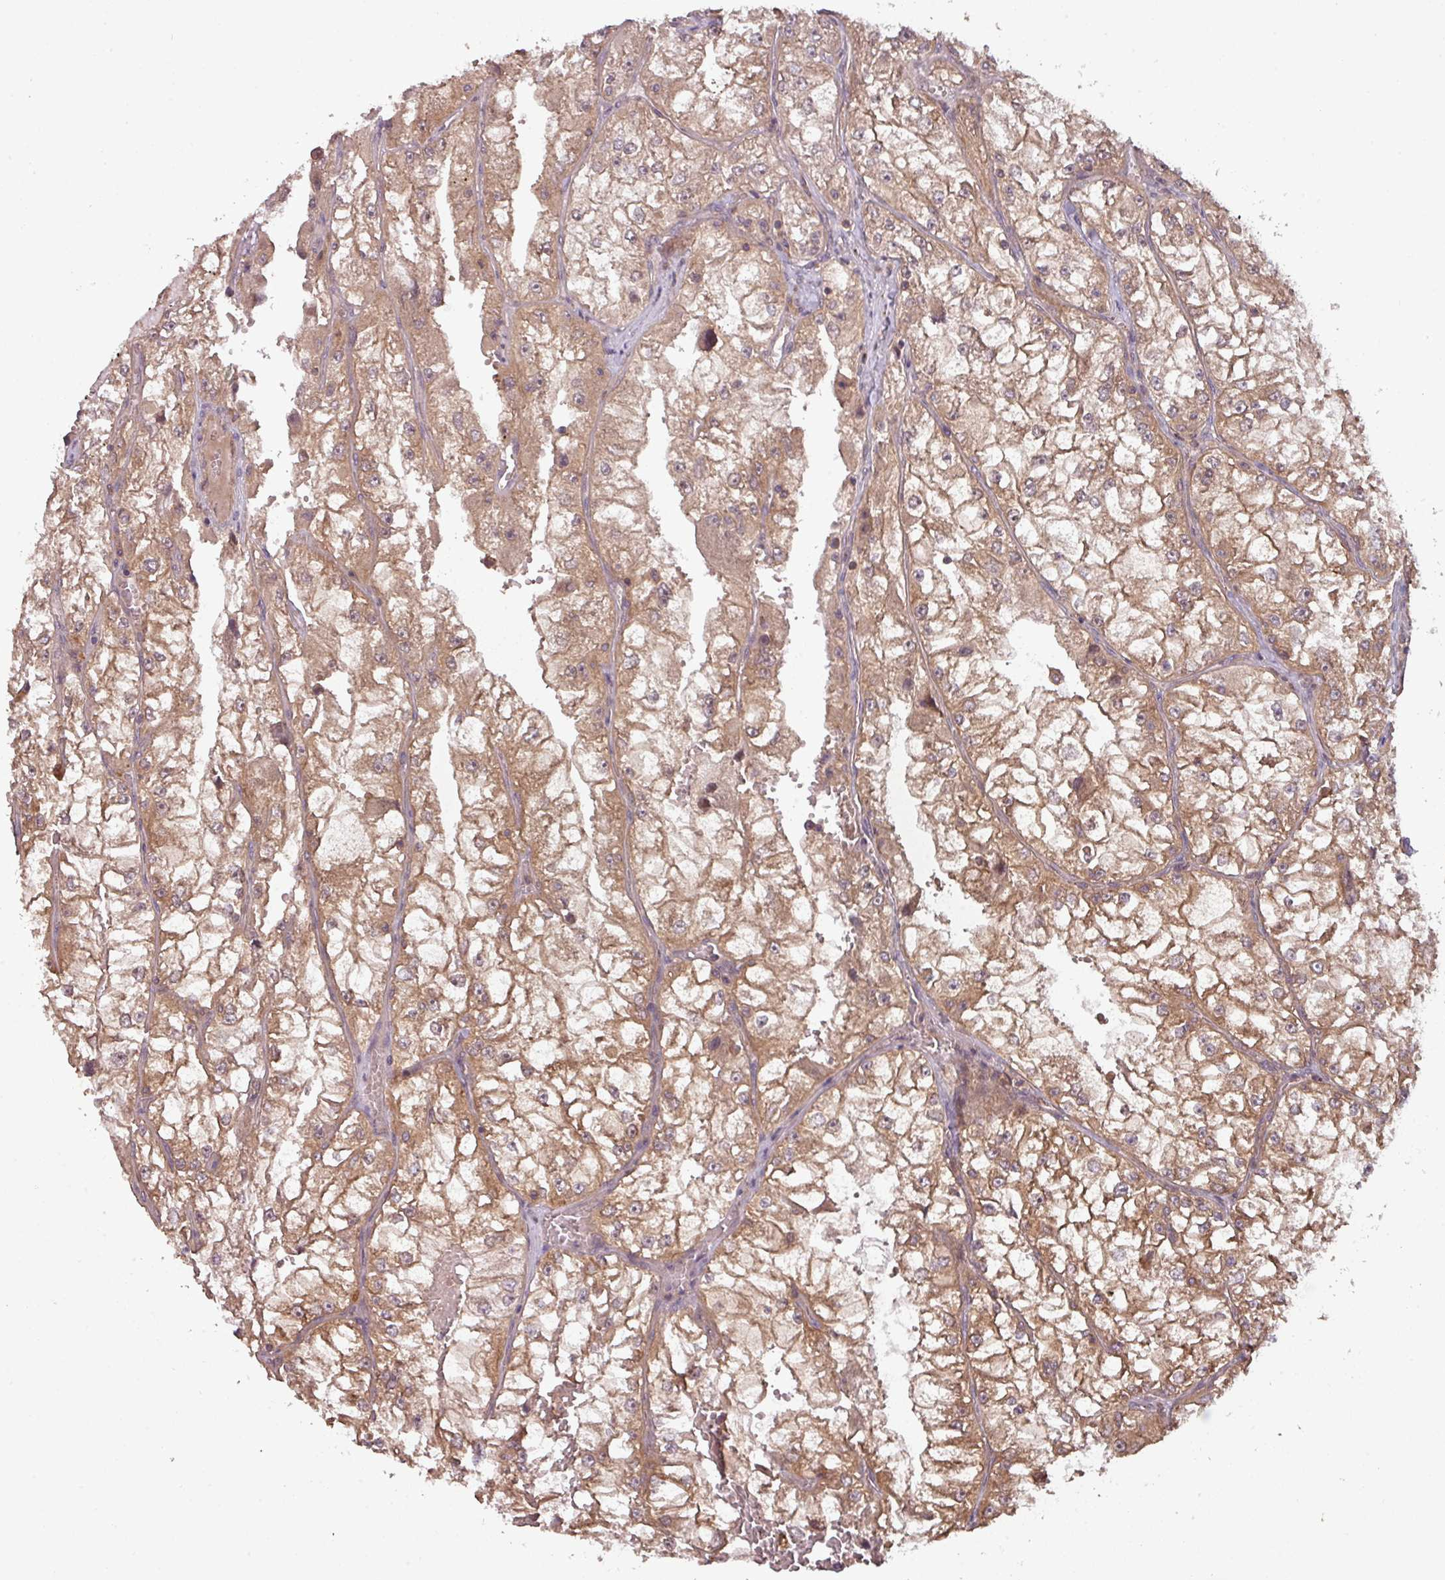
{"staining": {"intensity": "moderate", "quantity": ">75%", "location": "cytoplasmic/membranous"}, "tissue": "renal cancer", "cell_type": "Tumor cells", "image_type": "cancer", "snomed": [{"axis": "morphology", "description": "Adenocarcinoma, NOS"}, {"axis": "topography", "description": "Kidney"}], "caption": "Immunohistochemistry image of adenocarcinoma (renal) stained for a protein (brown), which demonstrates medium levels of moderate cytoplasmic/membranous positivity in approximately >75% of tumor cells.", "gene": "GSKIP", "patient": {"sex": "female", "age": 72}}